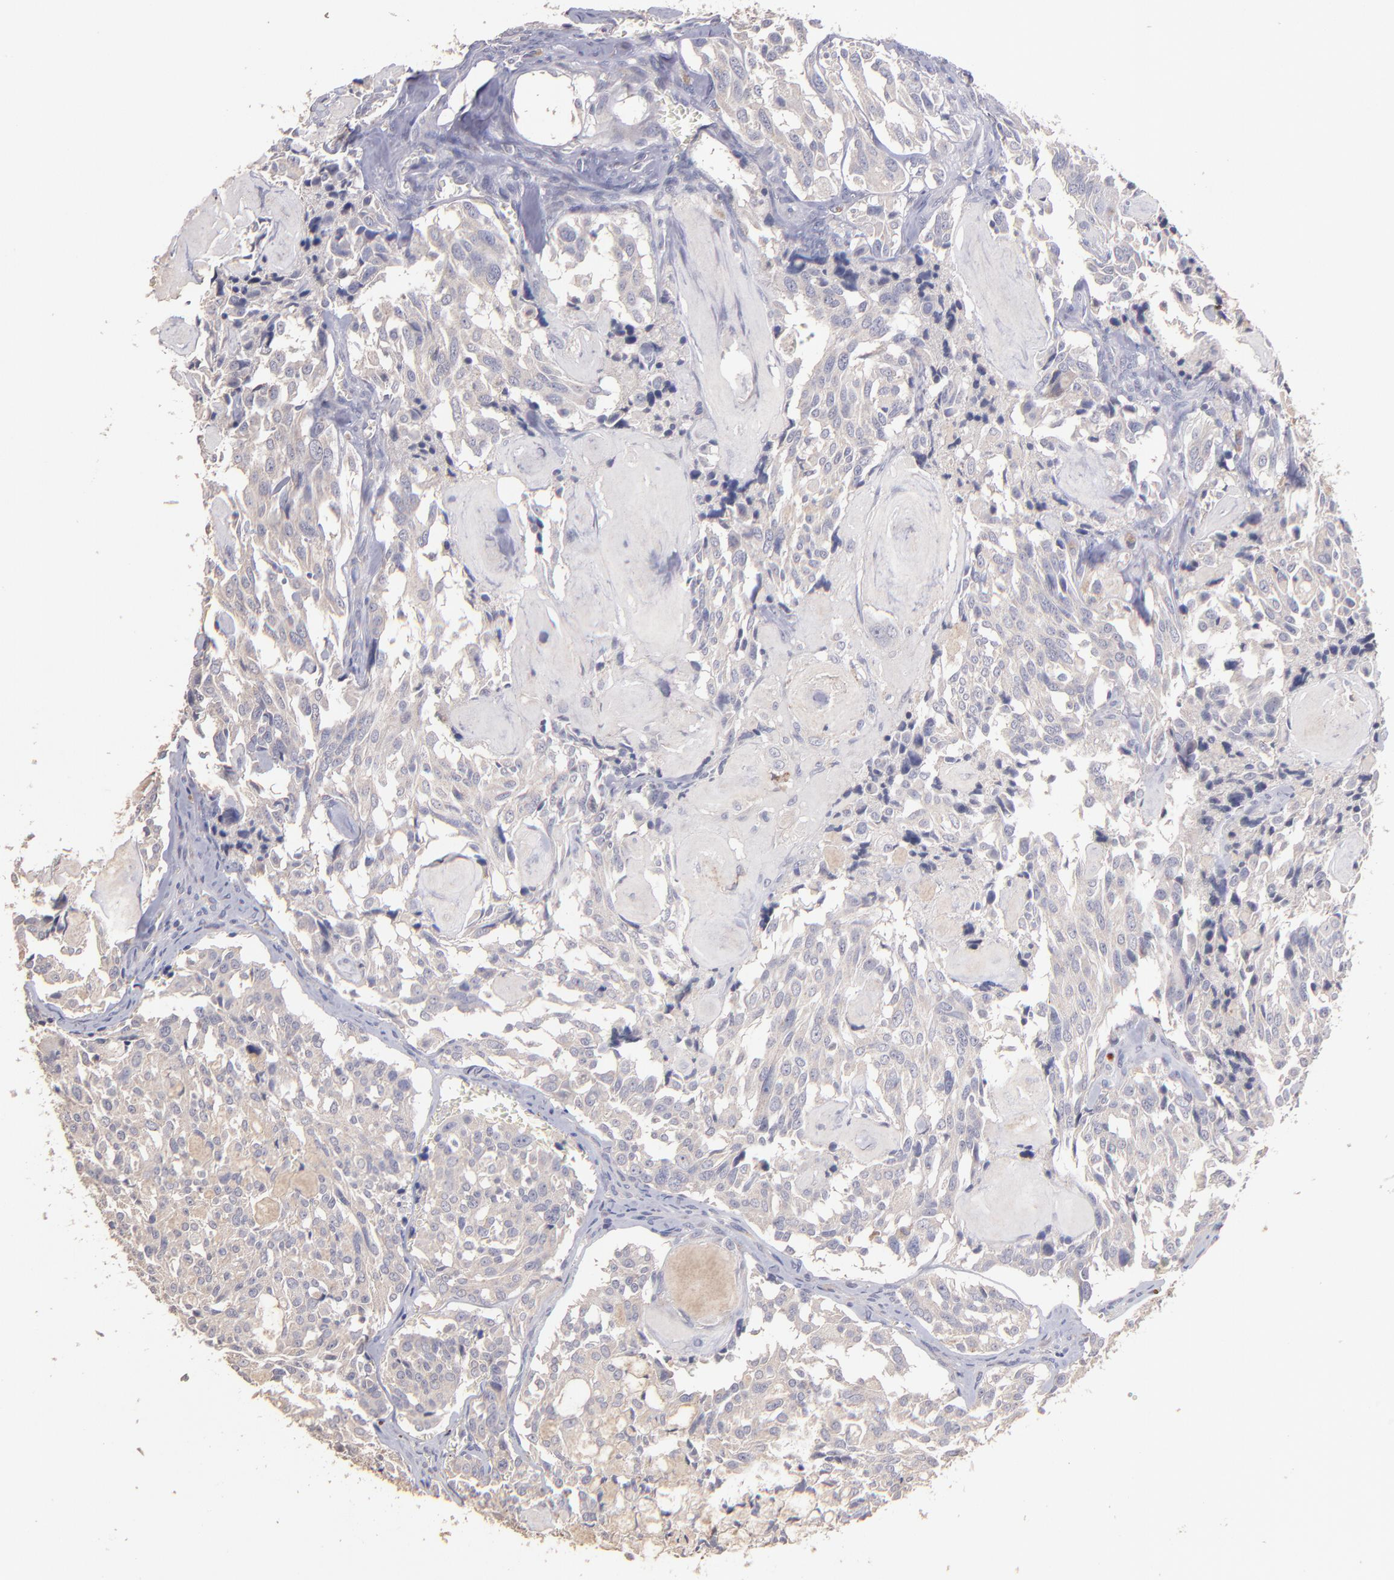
{"staining": {"intensity": "weak", "quantity": "25%-75%", "location": "cytoplasmic/membranous"}, "tissue": "thyroid cancer", "cell_type": "Tumor cells", "image_type": "cancer", "snomed": [{"axis": "morphology", "description": "Carcinoma, NOS"}, {"axis": "morphology", "description": "Carcinoid, malignant, NOS"}, {"axis": "topography", "description": "Thyroid gland"}], "caption": "DAB (3,3'-diaminobenzidine) immunohistochemical staining of thyroid carcinoma demonstrates weak cytoplasmic/membranous protein positivity in about 25%-75% of tumor cells.", "gene": "MAGEE1", "patient": {"sex": "male", "age": 33}}